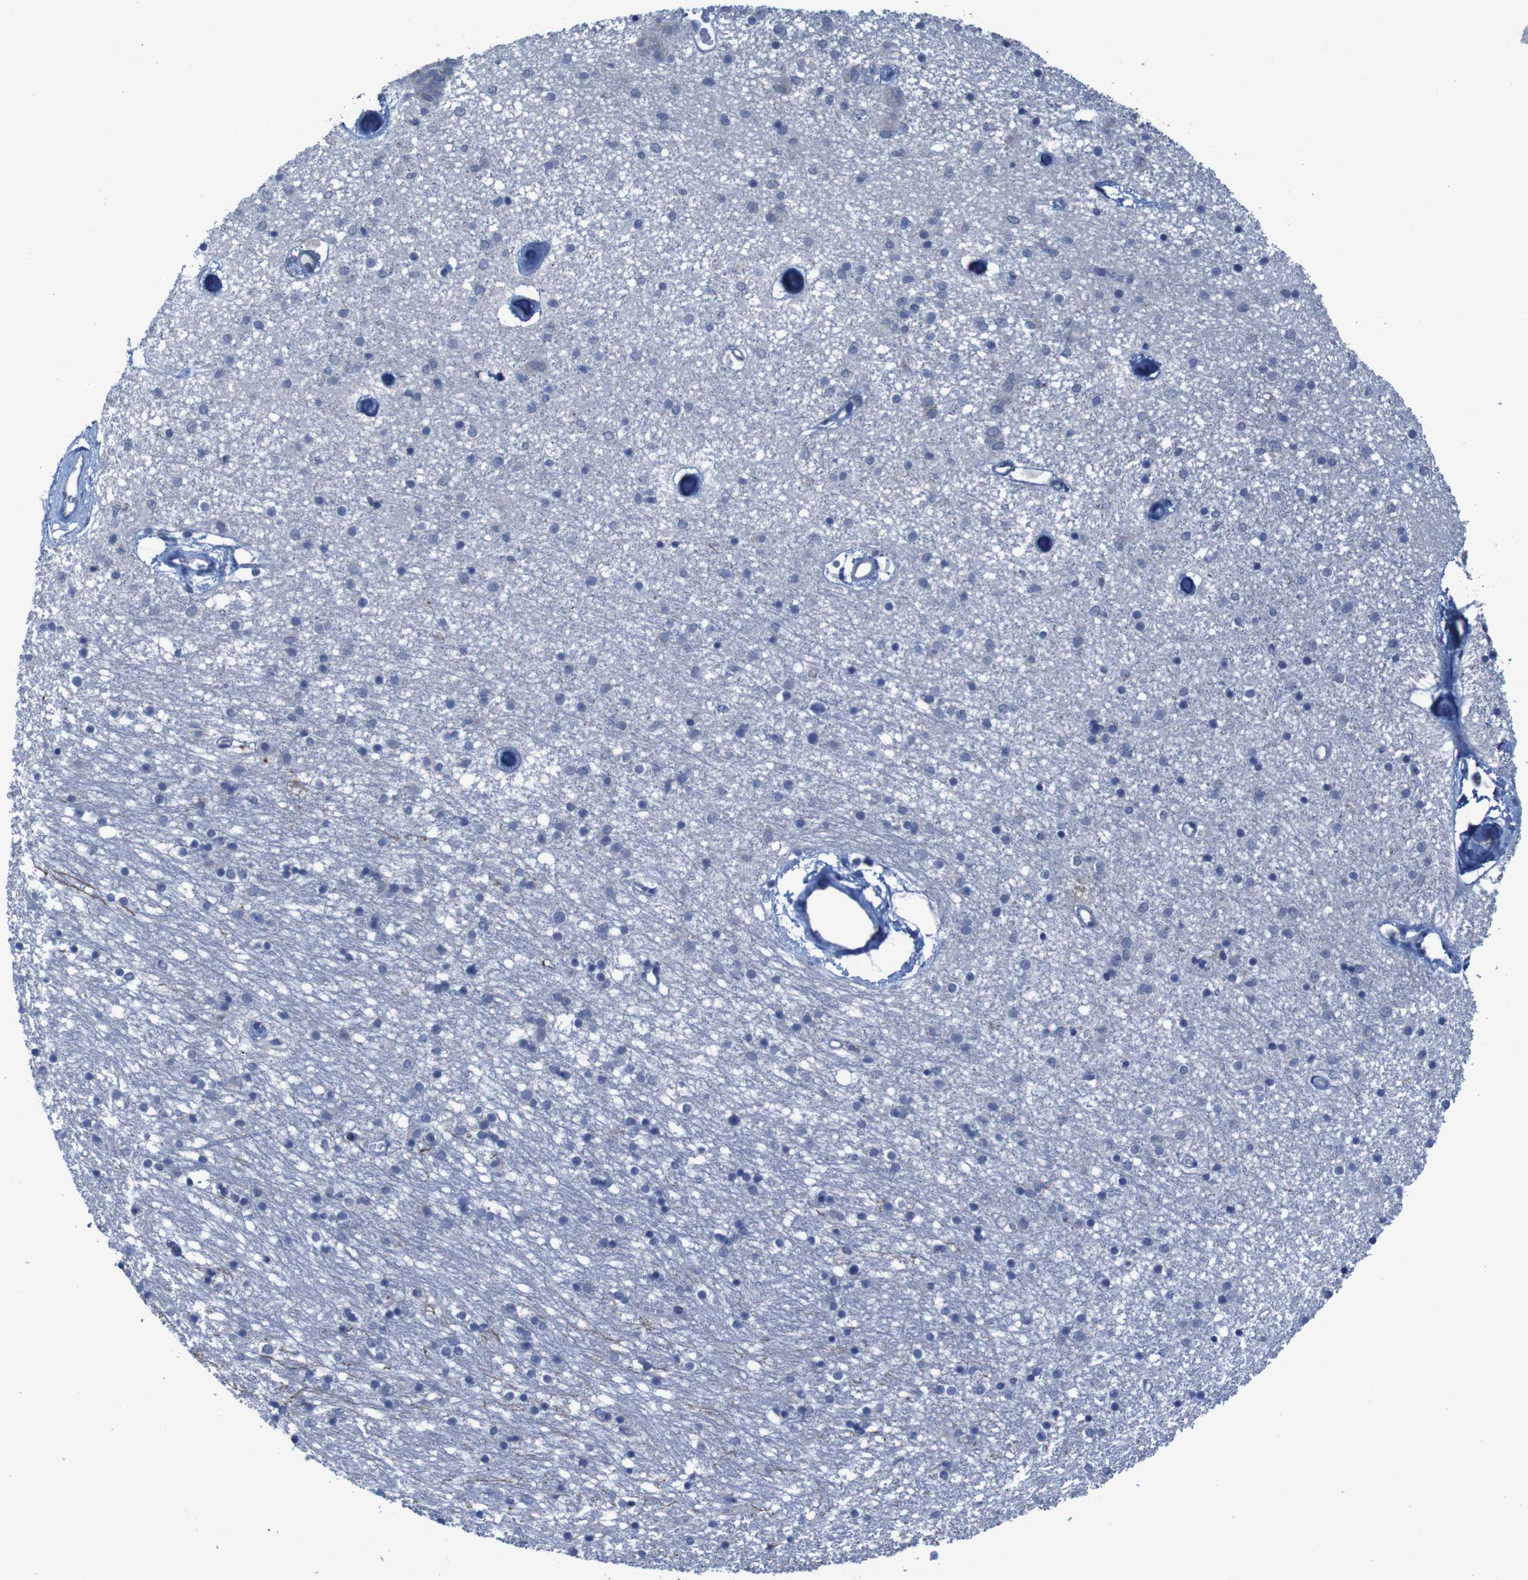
{"staining": {"intensity": "weak", "quantity": "<25%", "location": "cytoplasmic/membranous"}, "tissue": "caudate", "cell_type": "Glial cells", "image_type": "normal", "snomed": [{"axis": "morphology", "description": "Normal tissue, NOS"}, {"axis": "topography", "description": "Lateral ventricle wall"}], "caption": "Micrograph shows no protein staining in glial cells of unremarkable caudate.", "gene": "CLDN18", "patient": {"sex": "female", "age": 54}}